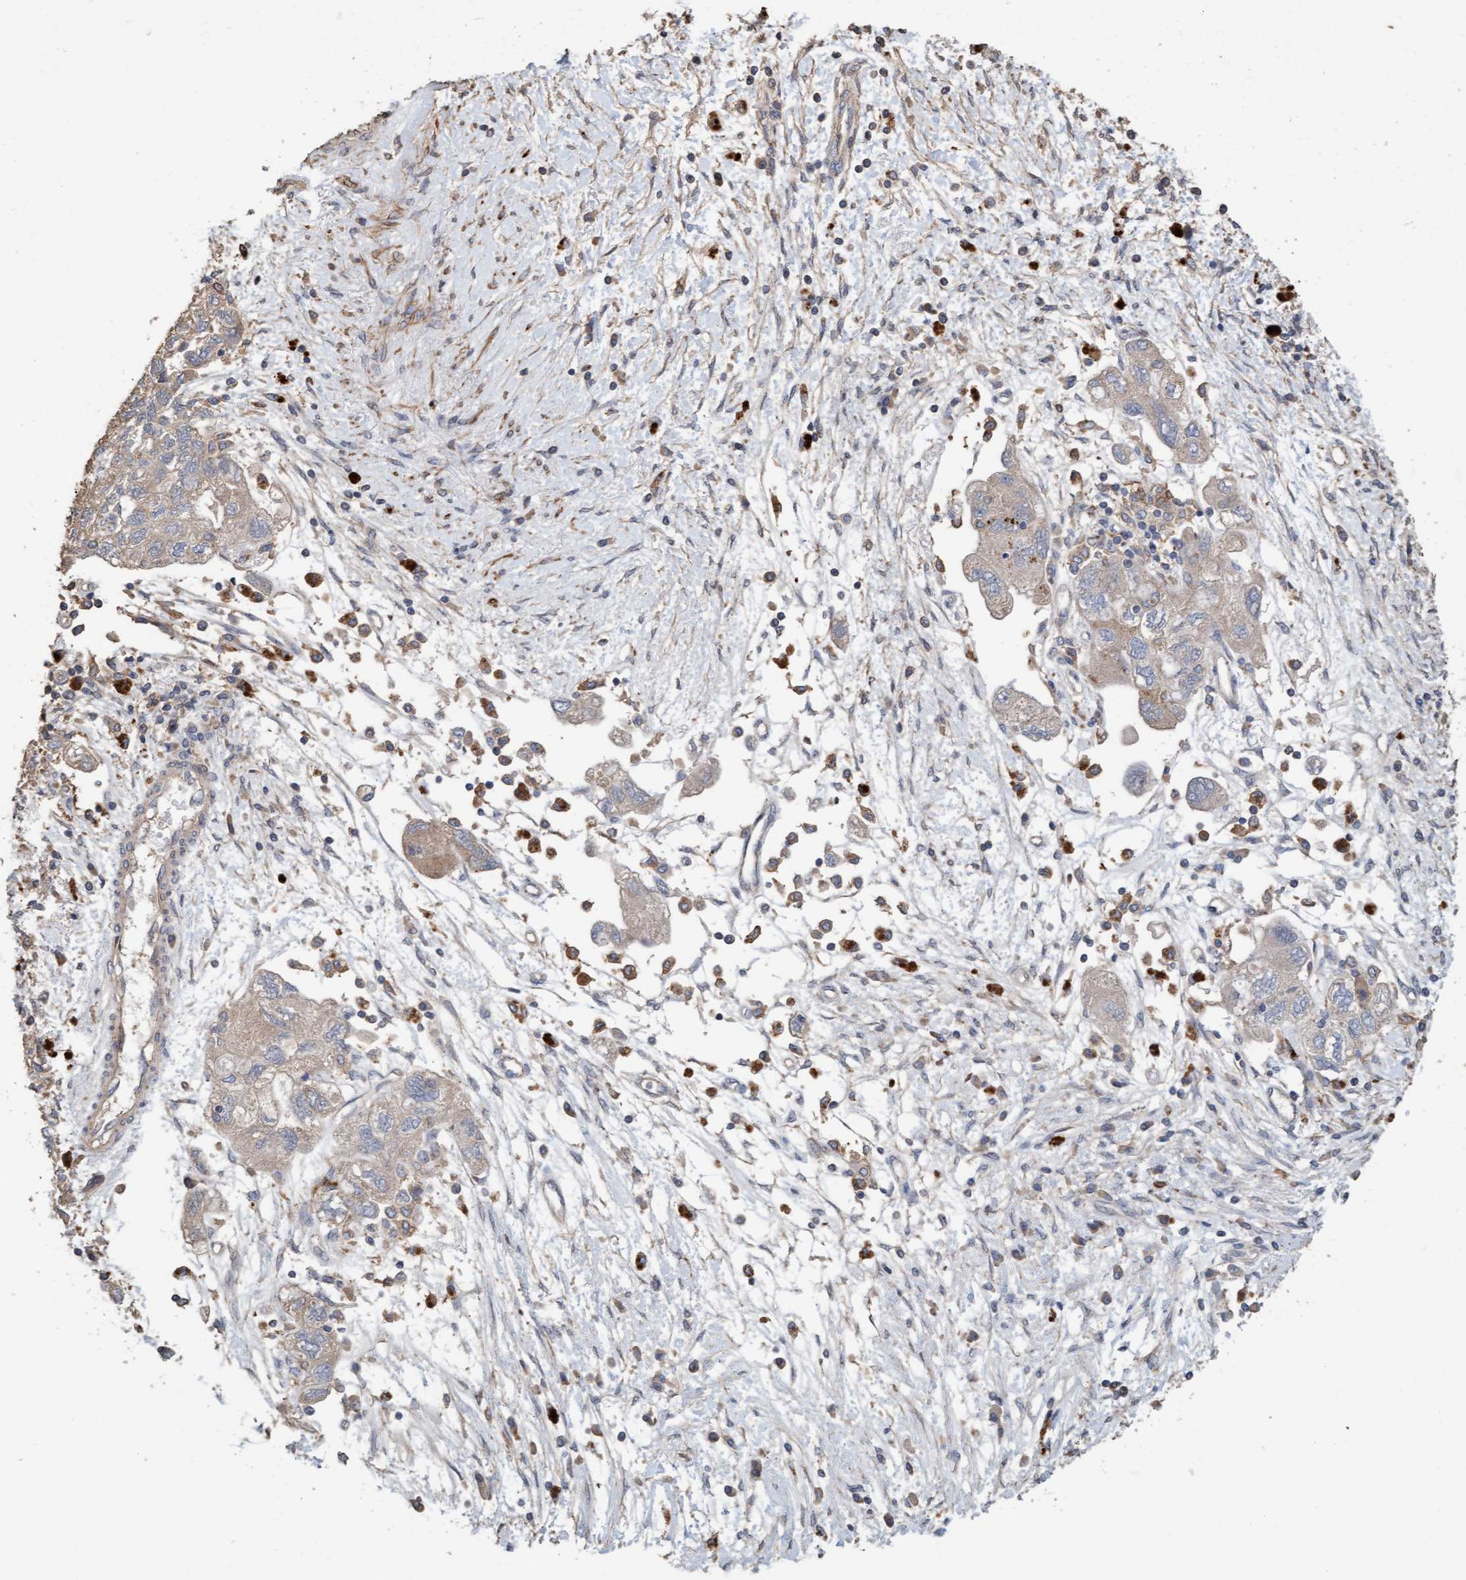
{"staining": {"intensity": "weak", "quantity": "25%-75%", "location": "cytoplasmic/membranous"}, "tissue": "ovarian cancer", "cell_type": "Tumor cells", "image_type": "cancer", "snomed": [{"axis": "morphology", "description": "Carcinoma, NOS"}, {"axis": "morphology", "description": "Cystadenocarcinoma, serous, NOS"}, {"axis": "topography", "description": "Ovary"}], "caption": "Serous cystadenocarcinoma (ovarian) stained with a protein marker demonstrates weak staining in tumor cells.", "gene": "LONRF1", "patient": {"sex": "female", "age": 69}}